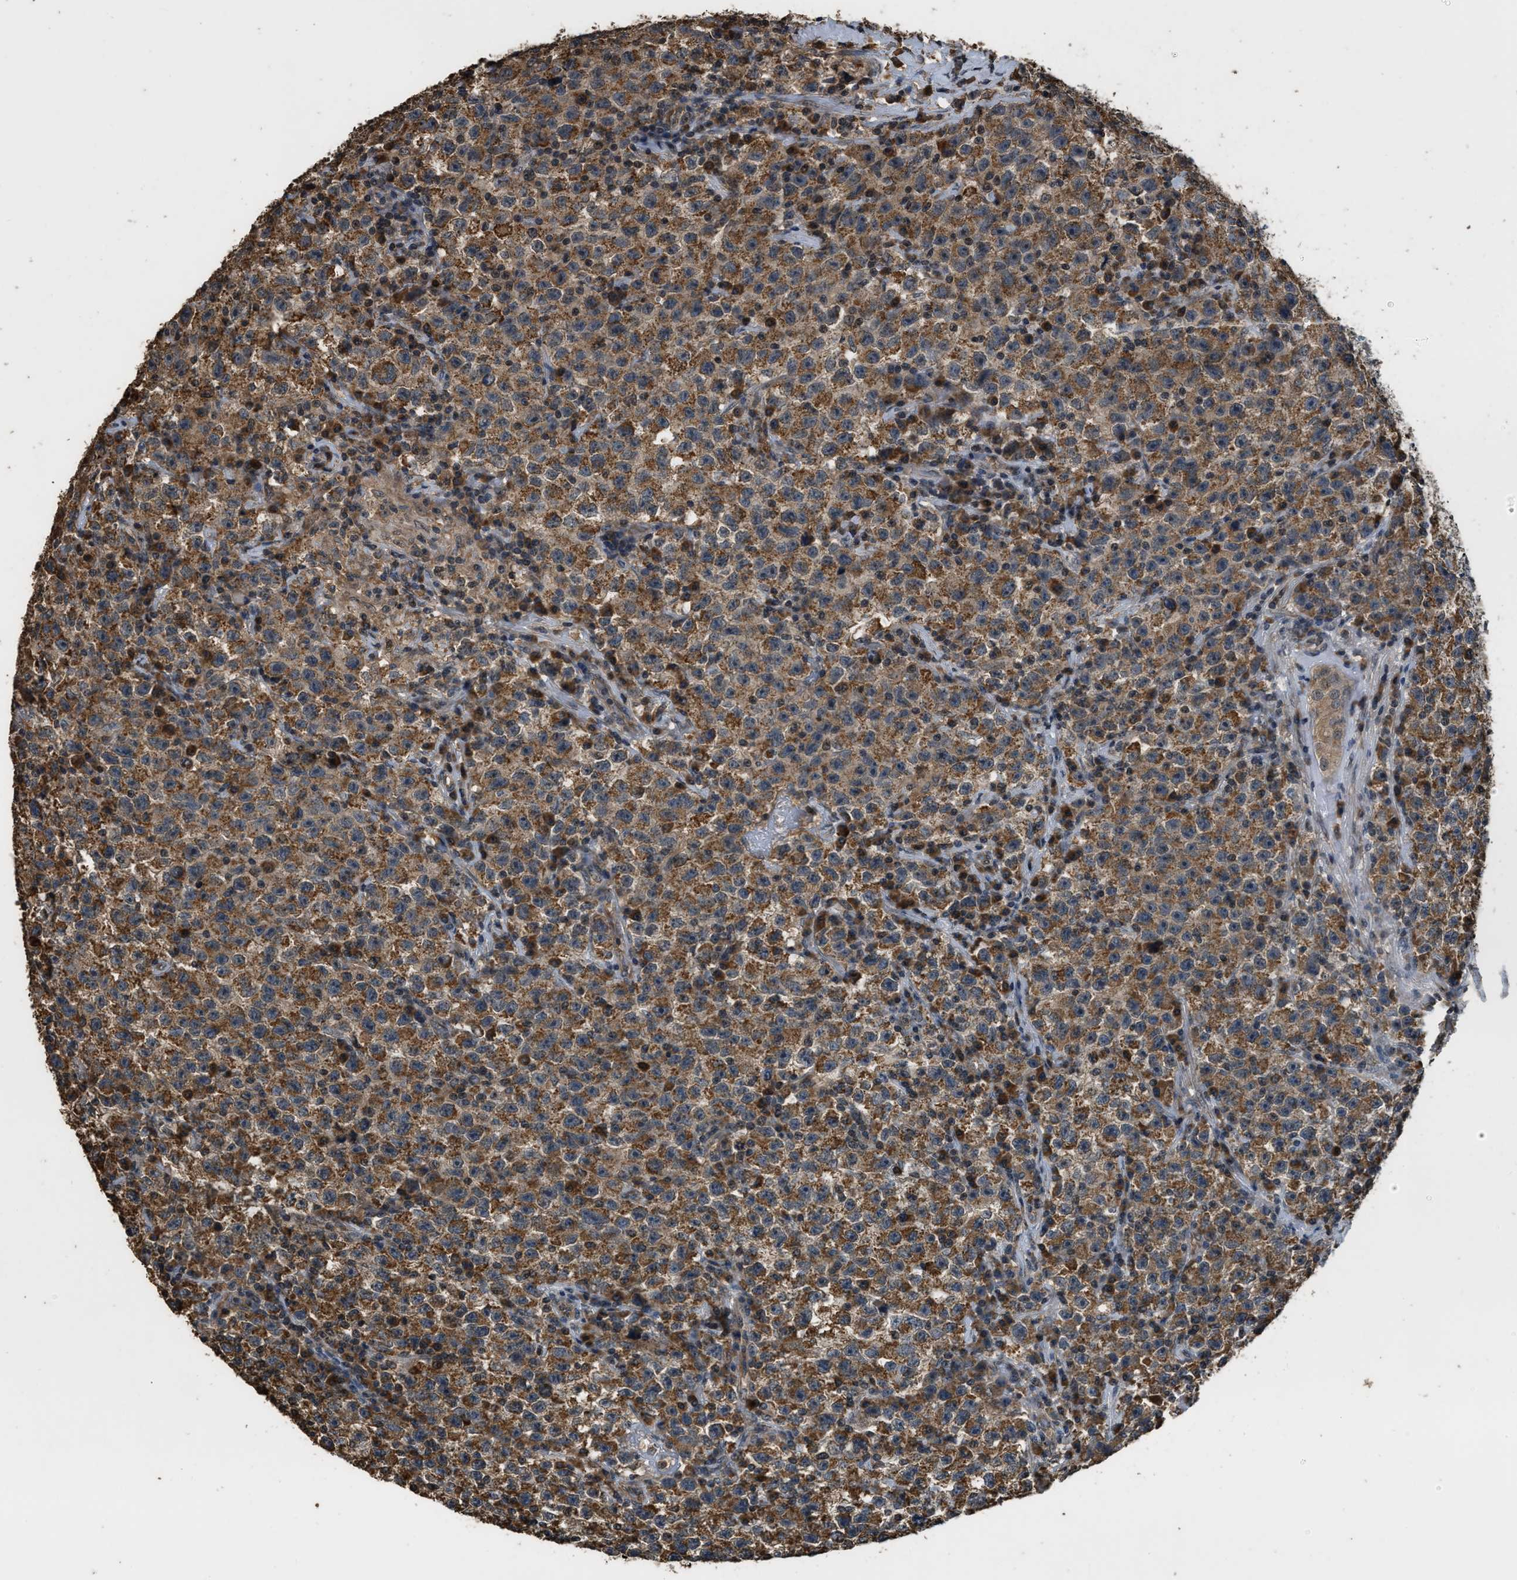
{"staining": {"intensity": "strong", "quantity": ">75%", "location": "cytoplasmic/membranous"}, "tissue": "testis cancer", "cell_type": "Tumor cells", "image_type": "cancer", "snomed": [{"axis": "morphology", "description": "Seminoma, NOS"}, {"axis": "topography", "description": "Testis"}], "caption": "IHC of testis cancer (seminoma) displays high levels of strong cytoplasmic/membranous positivity in about >75% of tumor cells.", "gene": "DENND6B", "patient": {"sex": "male", "age": 22}}